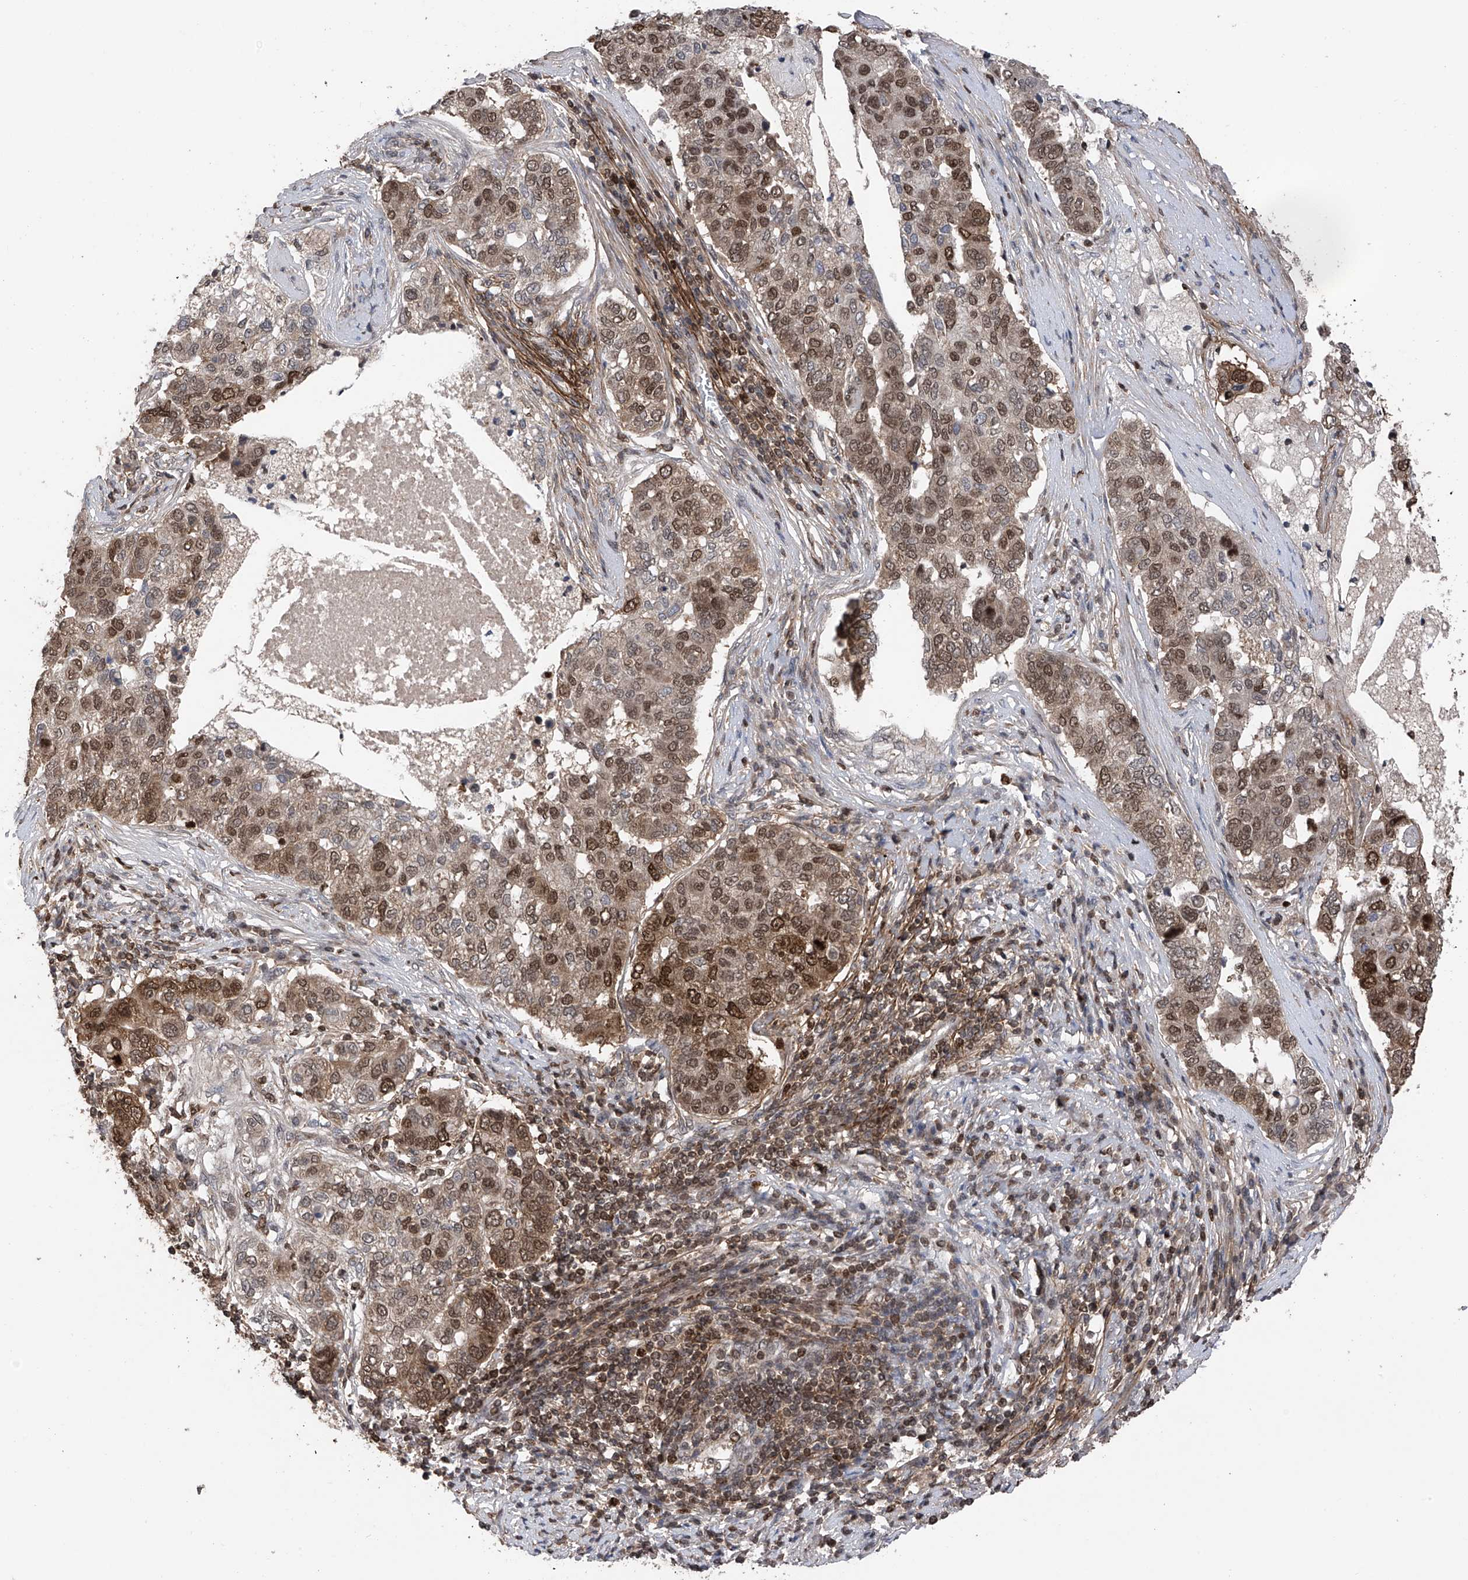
{"staining": {"intensity": "strong", "quantity": ">75%", "location": "nuclear"}, "tissue": "pancreatic cancer", "cell_type": "Tumor cells", "image_type": "cancer", "snomed": [{"axis": "morphology", "description": "Adenocarcinoma, NOS"}, {"axis": "topography", "description": "Pancreas"}], "caption": "Immunohistochemistry photomicrograph of neoplastic tissue: pancreatic cancer (adenocarcinoma) stained using immunohistochemistry (IHC) reveals high levels of strong protein expression localized specifically in the nuclear of tumor cells, appearing as a nuclear brown color.", "gene": "DNAJC9", "patient": {"sex": "female", "age": 61}}